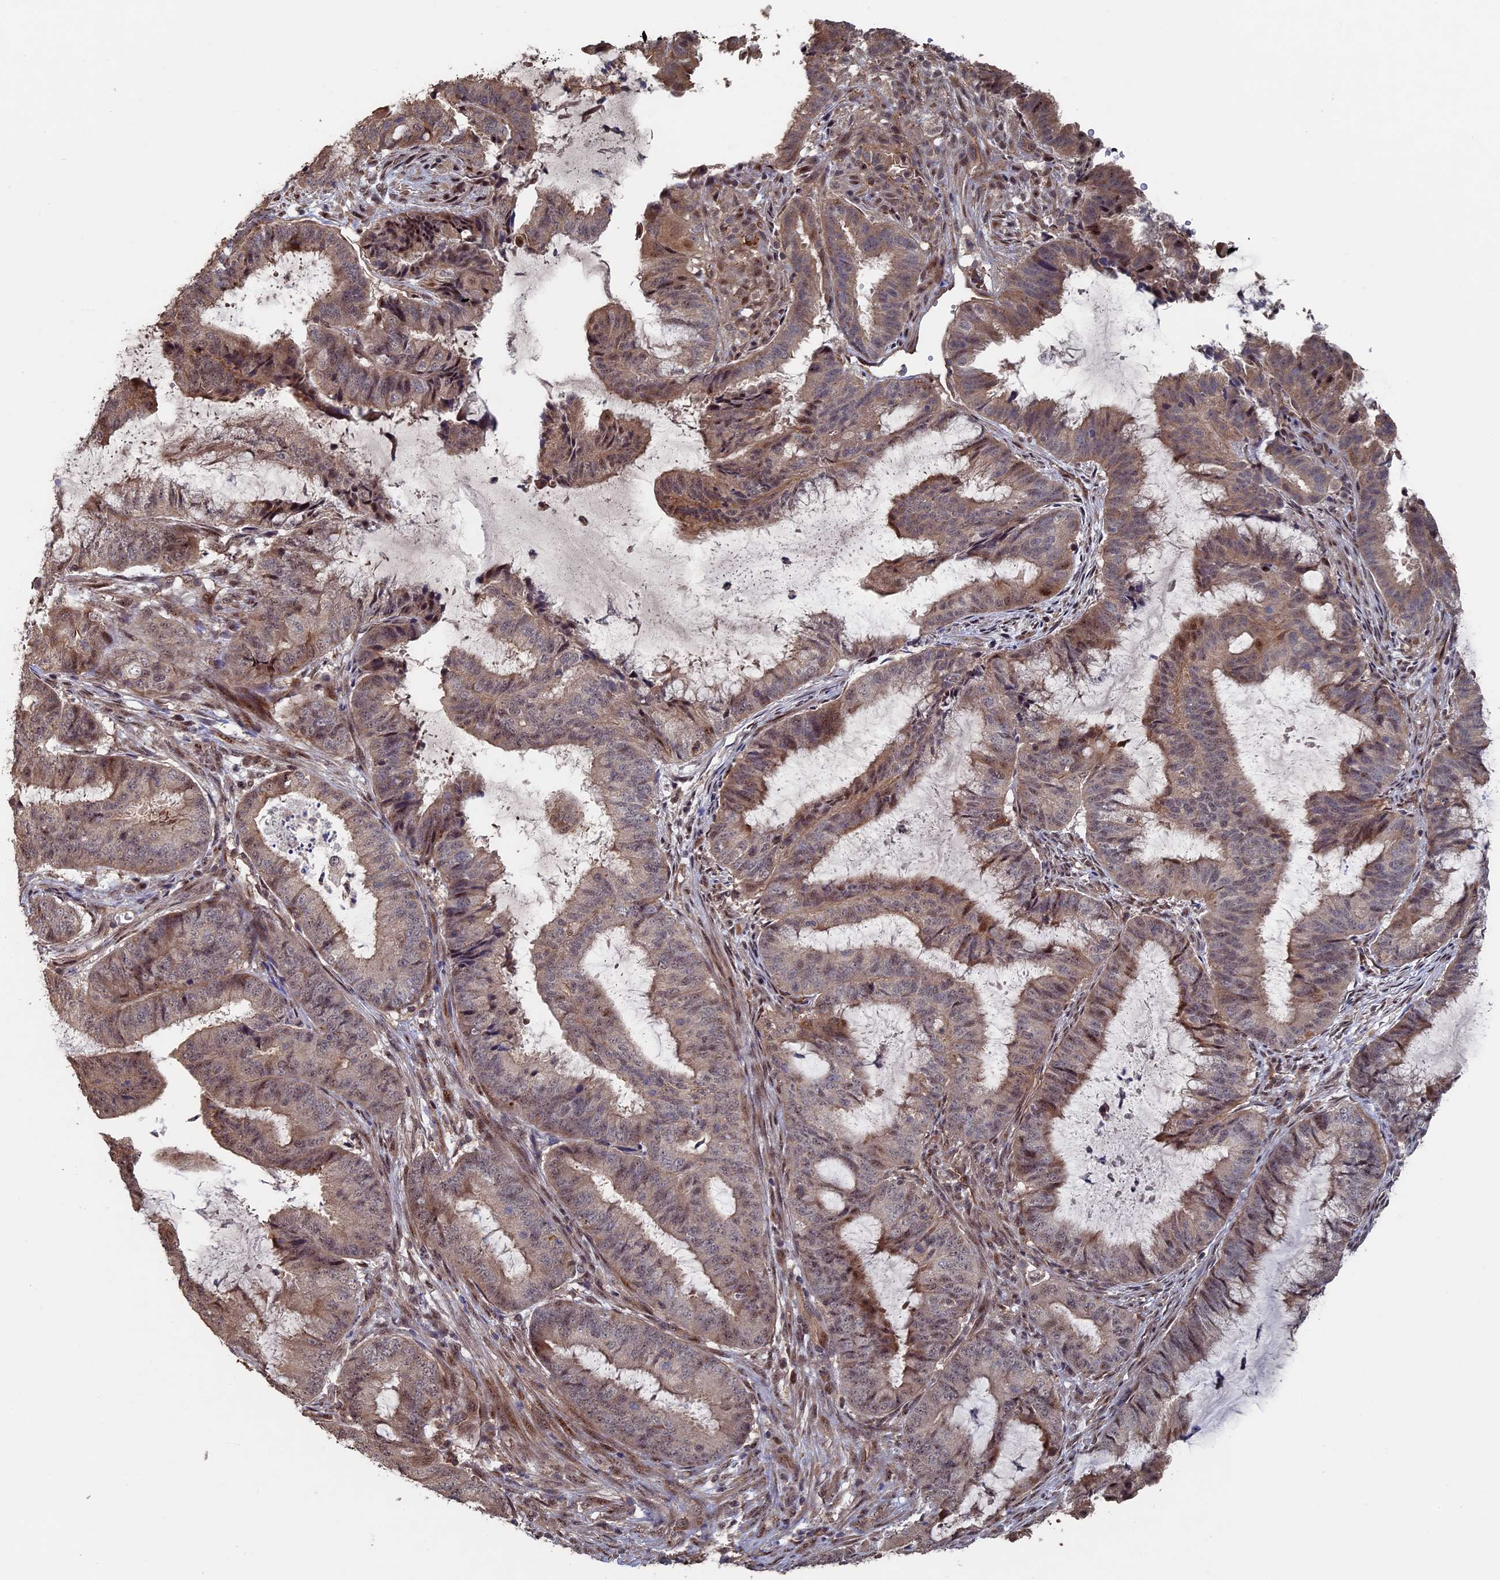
{"staining": {"intensity": "moderate", "quantity": "25%-75%", "location": "cytoplasmic/membranous,nuclear"}, "tissue": "endometrial cancer", "cell_type": "Tumor cells", "image_type": "cancer", "snomed": [{"axis": "morphology", "description": "Adenocarcinoma, NOS"}, {"axis": "topography", "description": "Endometrium"}], "caption": "An IHC micrograph of tumor tissue is shown. Protein staining in brown highlights moderate cytoplasmic/membranous and nuclear positivity in endometrial cancer within tumor cells.", "gene": "KIAA1328", "patient": {"sex": "female", "age": 51}}